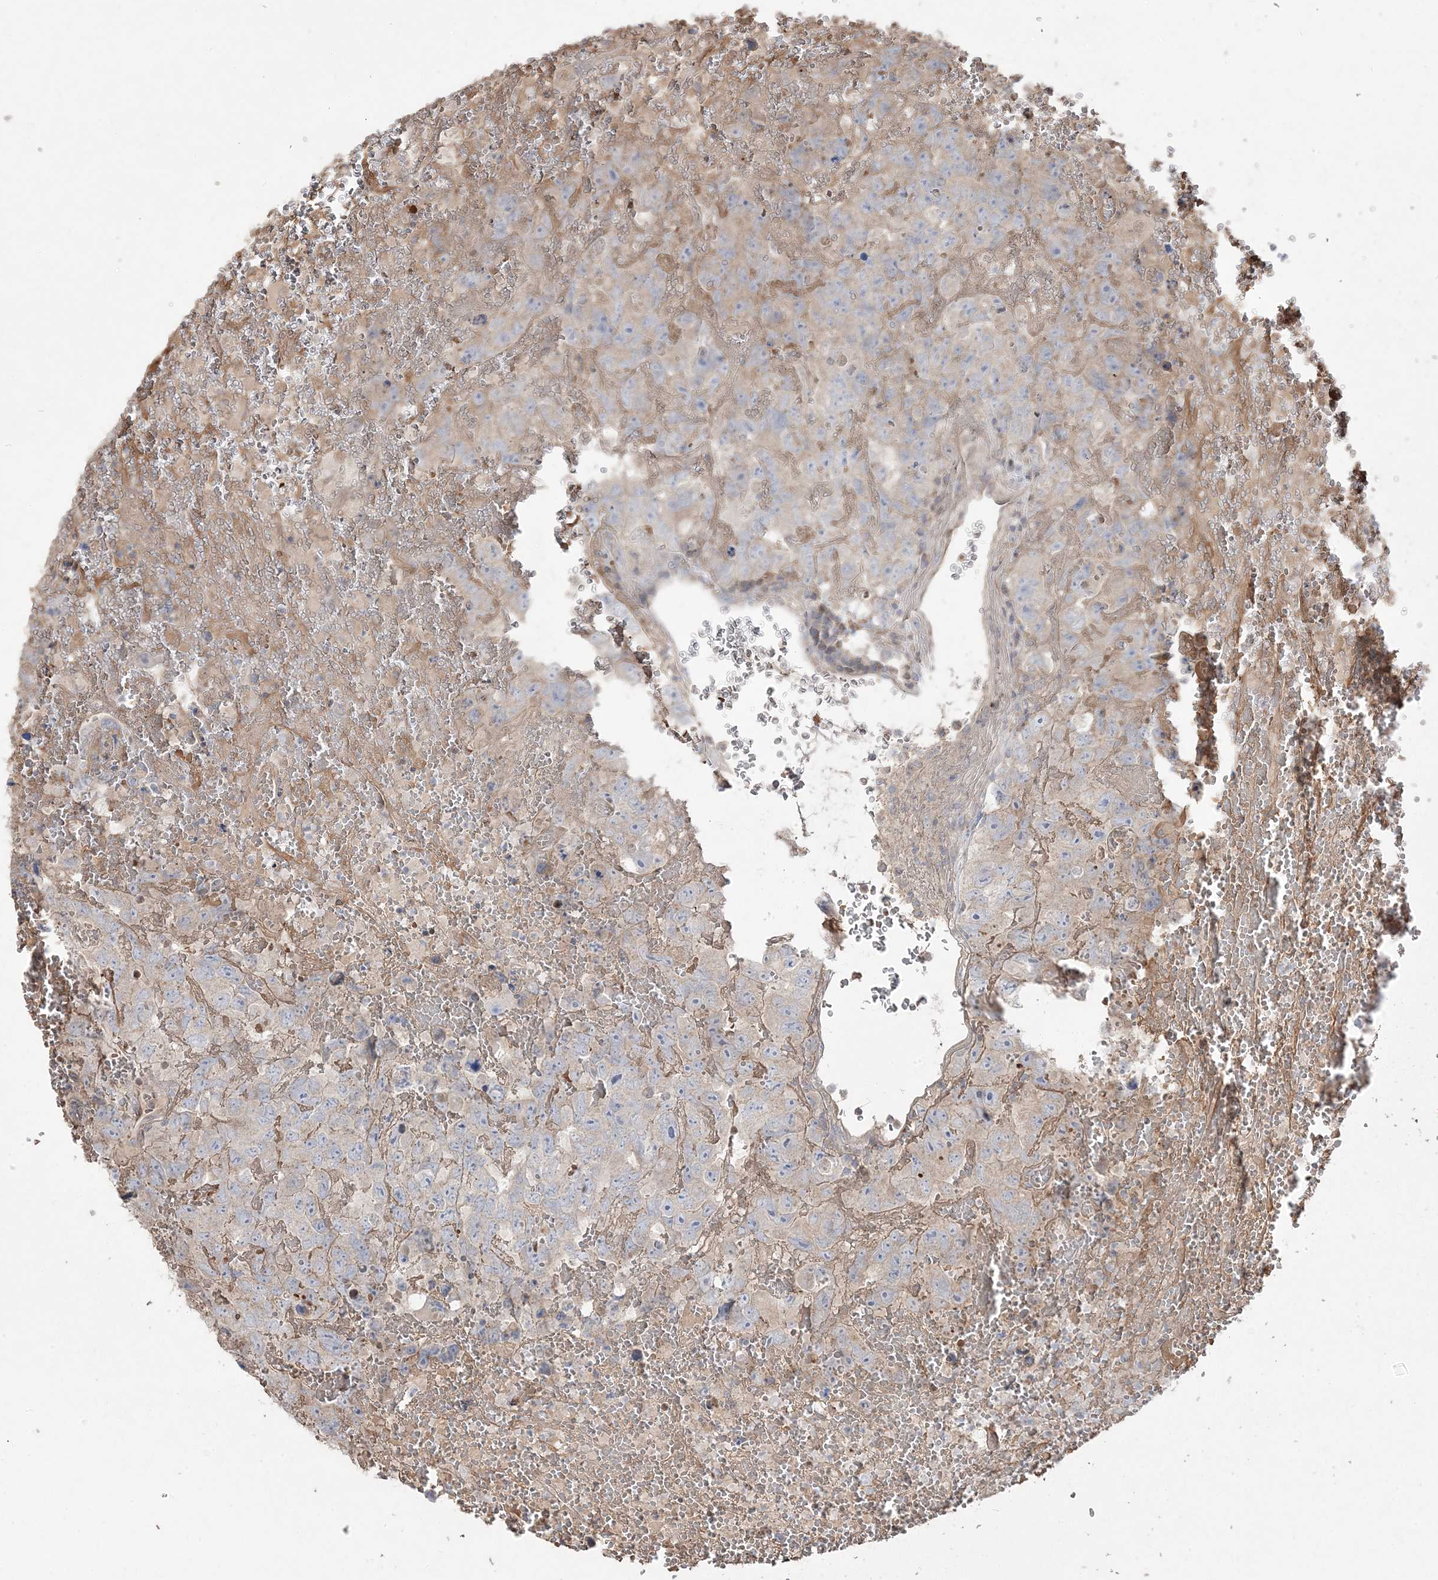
{"staining": {"intensity": "weak", "quantity": "<25%", "location": "cytoplasmic/membranous"}, "tissue": "testis cancer", "cell_type": "Tumor cells", "image_type": "cancer", "snomed": [{"axis": "morphology", "description": "Carcinoma, Embryonal, NOS"}, {"axis": "topography", "description": "Testis"}], "caption": "The micrograph shows no significant expression in tumor cells of testis cancer (embryonal carcinoma).", "gene": "PPOX", "patient": {"sex": "male", "age": 45}}